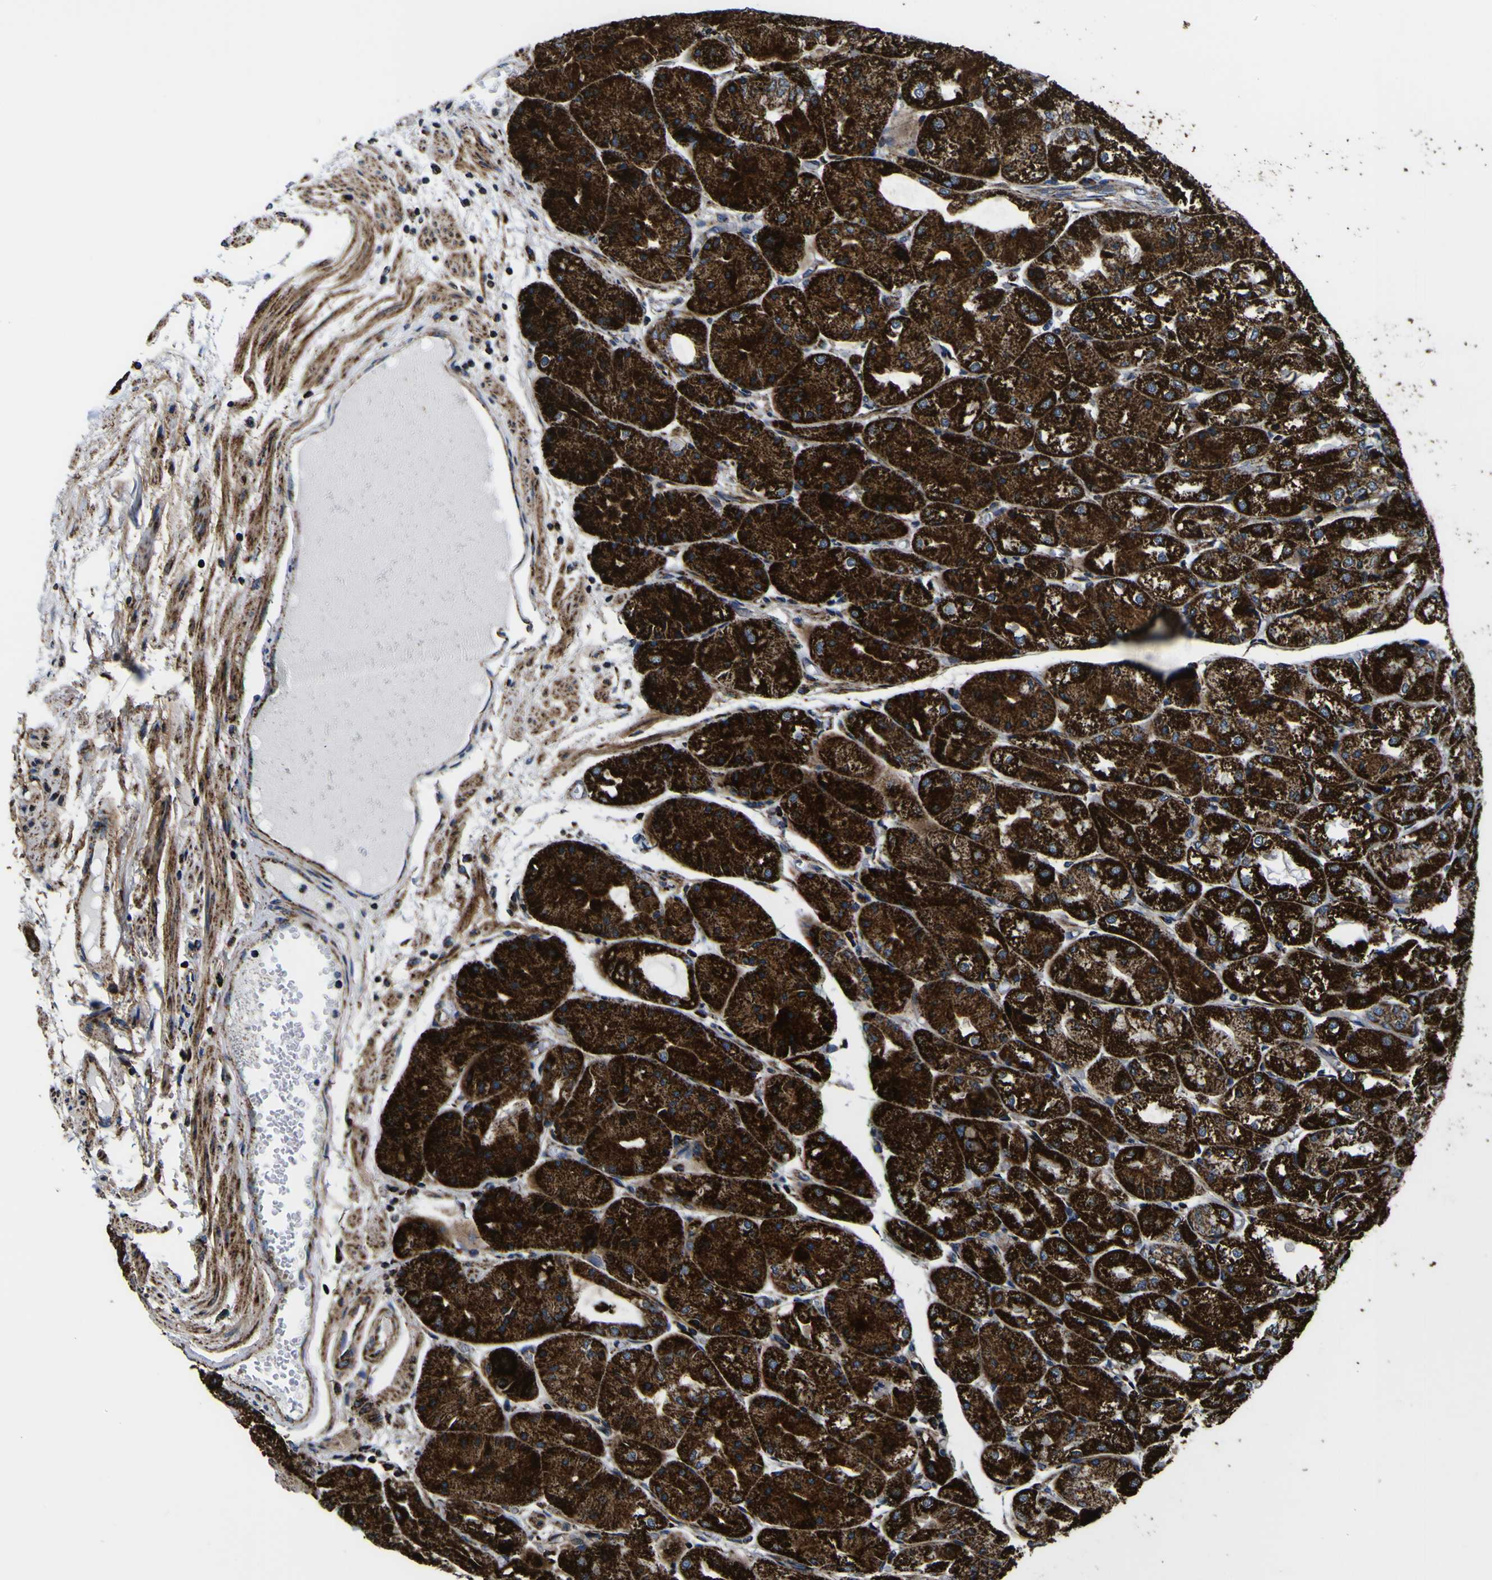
{"staining": {"intensity": "strong", "quantity": ">75%", "location": "cytoplasmic/membranous"}, "tissue": "stomach", "cell_type": "Glandular cells", "image_type": "normal", "snomed": [{"axis": "morphology", "description": "Normal tissue, NOS"}, {"axis": "topography", "description": "Stomach, upper"}], "caption": "Protein positivity by immunohistochemistry exhibits strong cytoplasmic/membranous staining in about >75% of glandular cells in unremarkable stomach.", "gene": "PTRH2", "patient": {"sex": "male", "age": 72}}